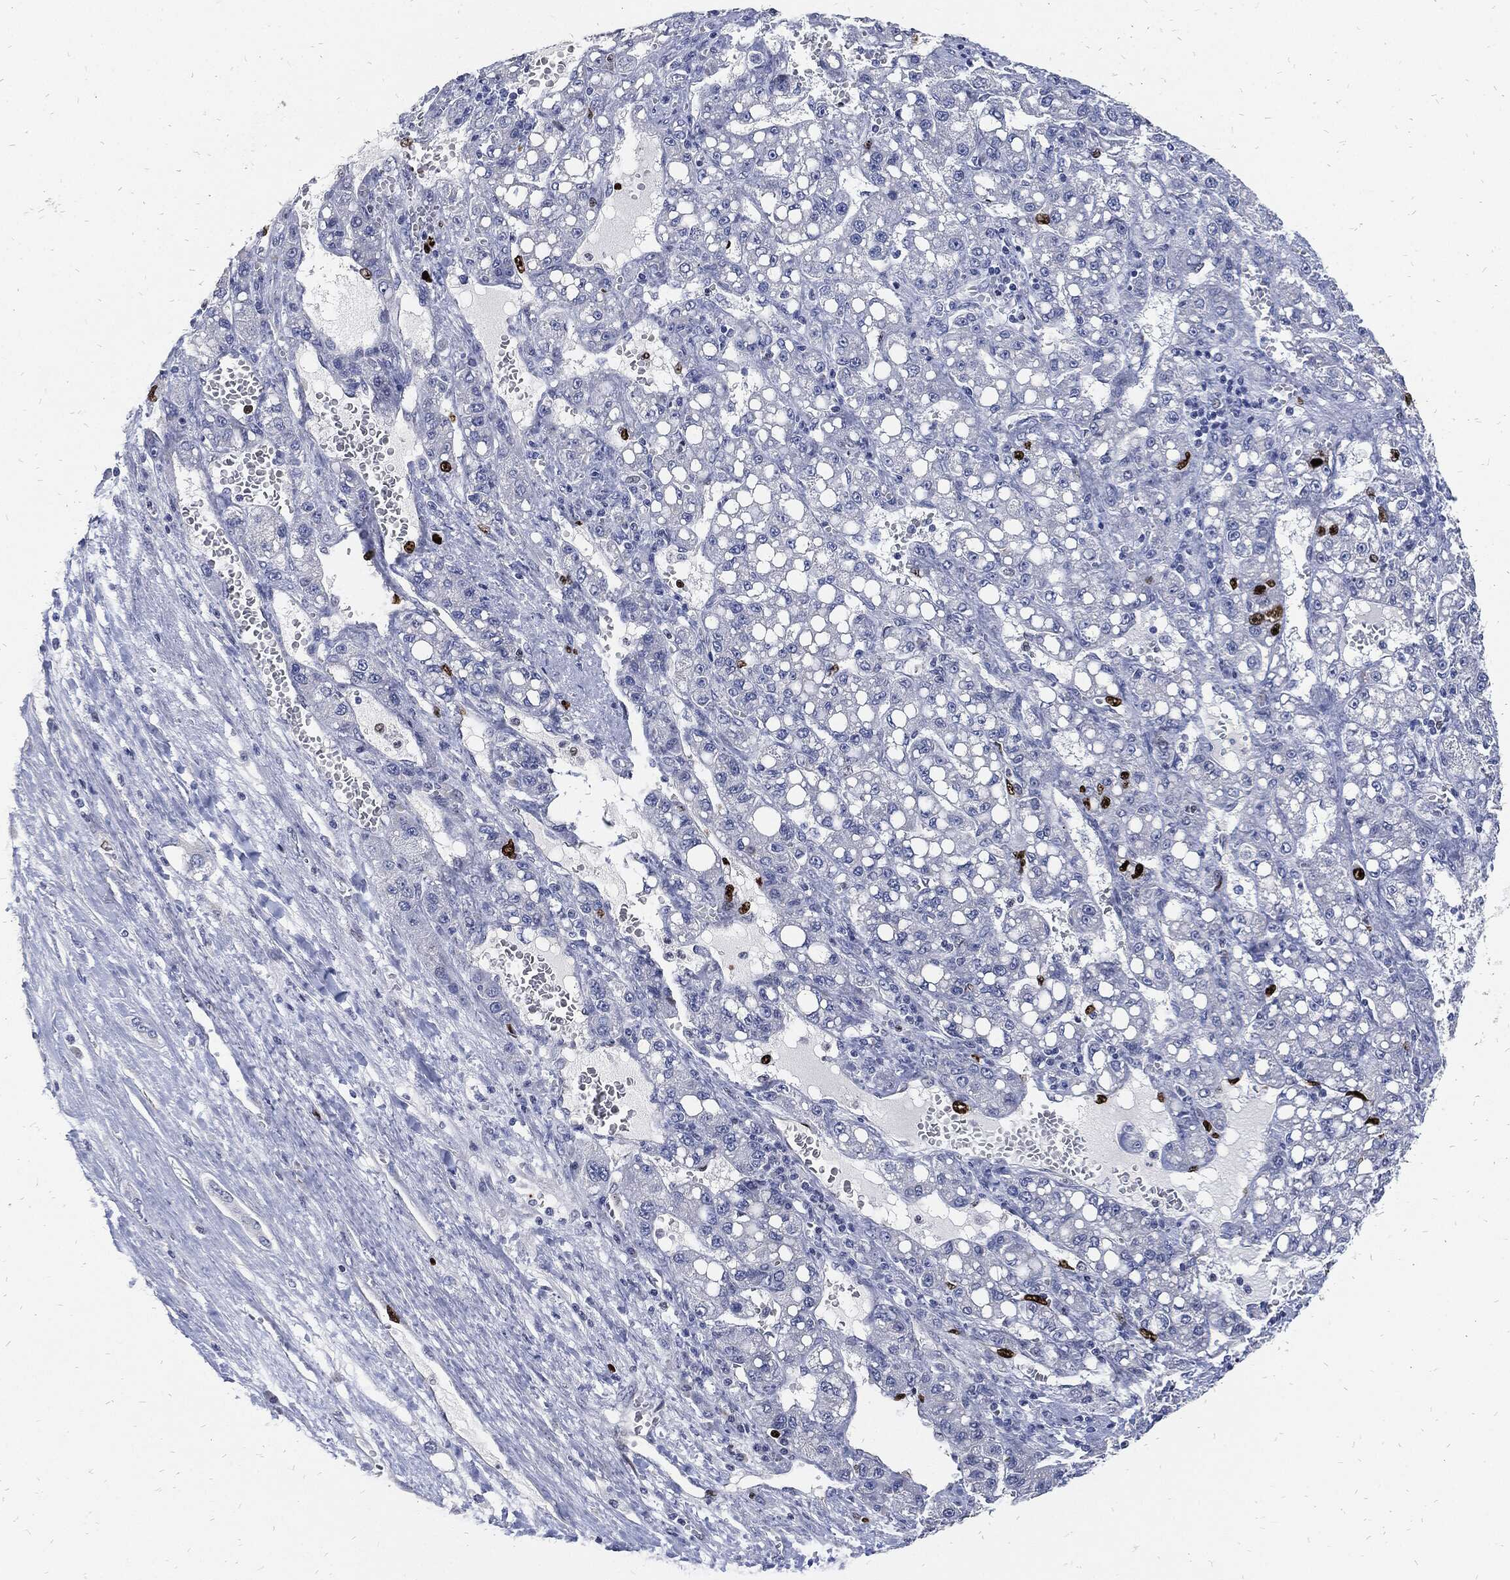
{"staining": {"intensity": "strong", "quantity": "<25%", "location": "nuclear"}, "tissue": "liver cancer", "cell_type": "Tumor cells", "image_type": "cancer", "snomed": [{"axis": "morphology", "description": "Carcinoma, Hepatocellular, NOS"}, {"axis": "topography", "description": "Liver"}], "caption": "Strong nuclear positivity is present in approximately <25% of tumor cells in liver cancer (hepatocellular carcinoma).", "gene": "MKI67", "patient": {"sex": "female", "age": 65}}